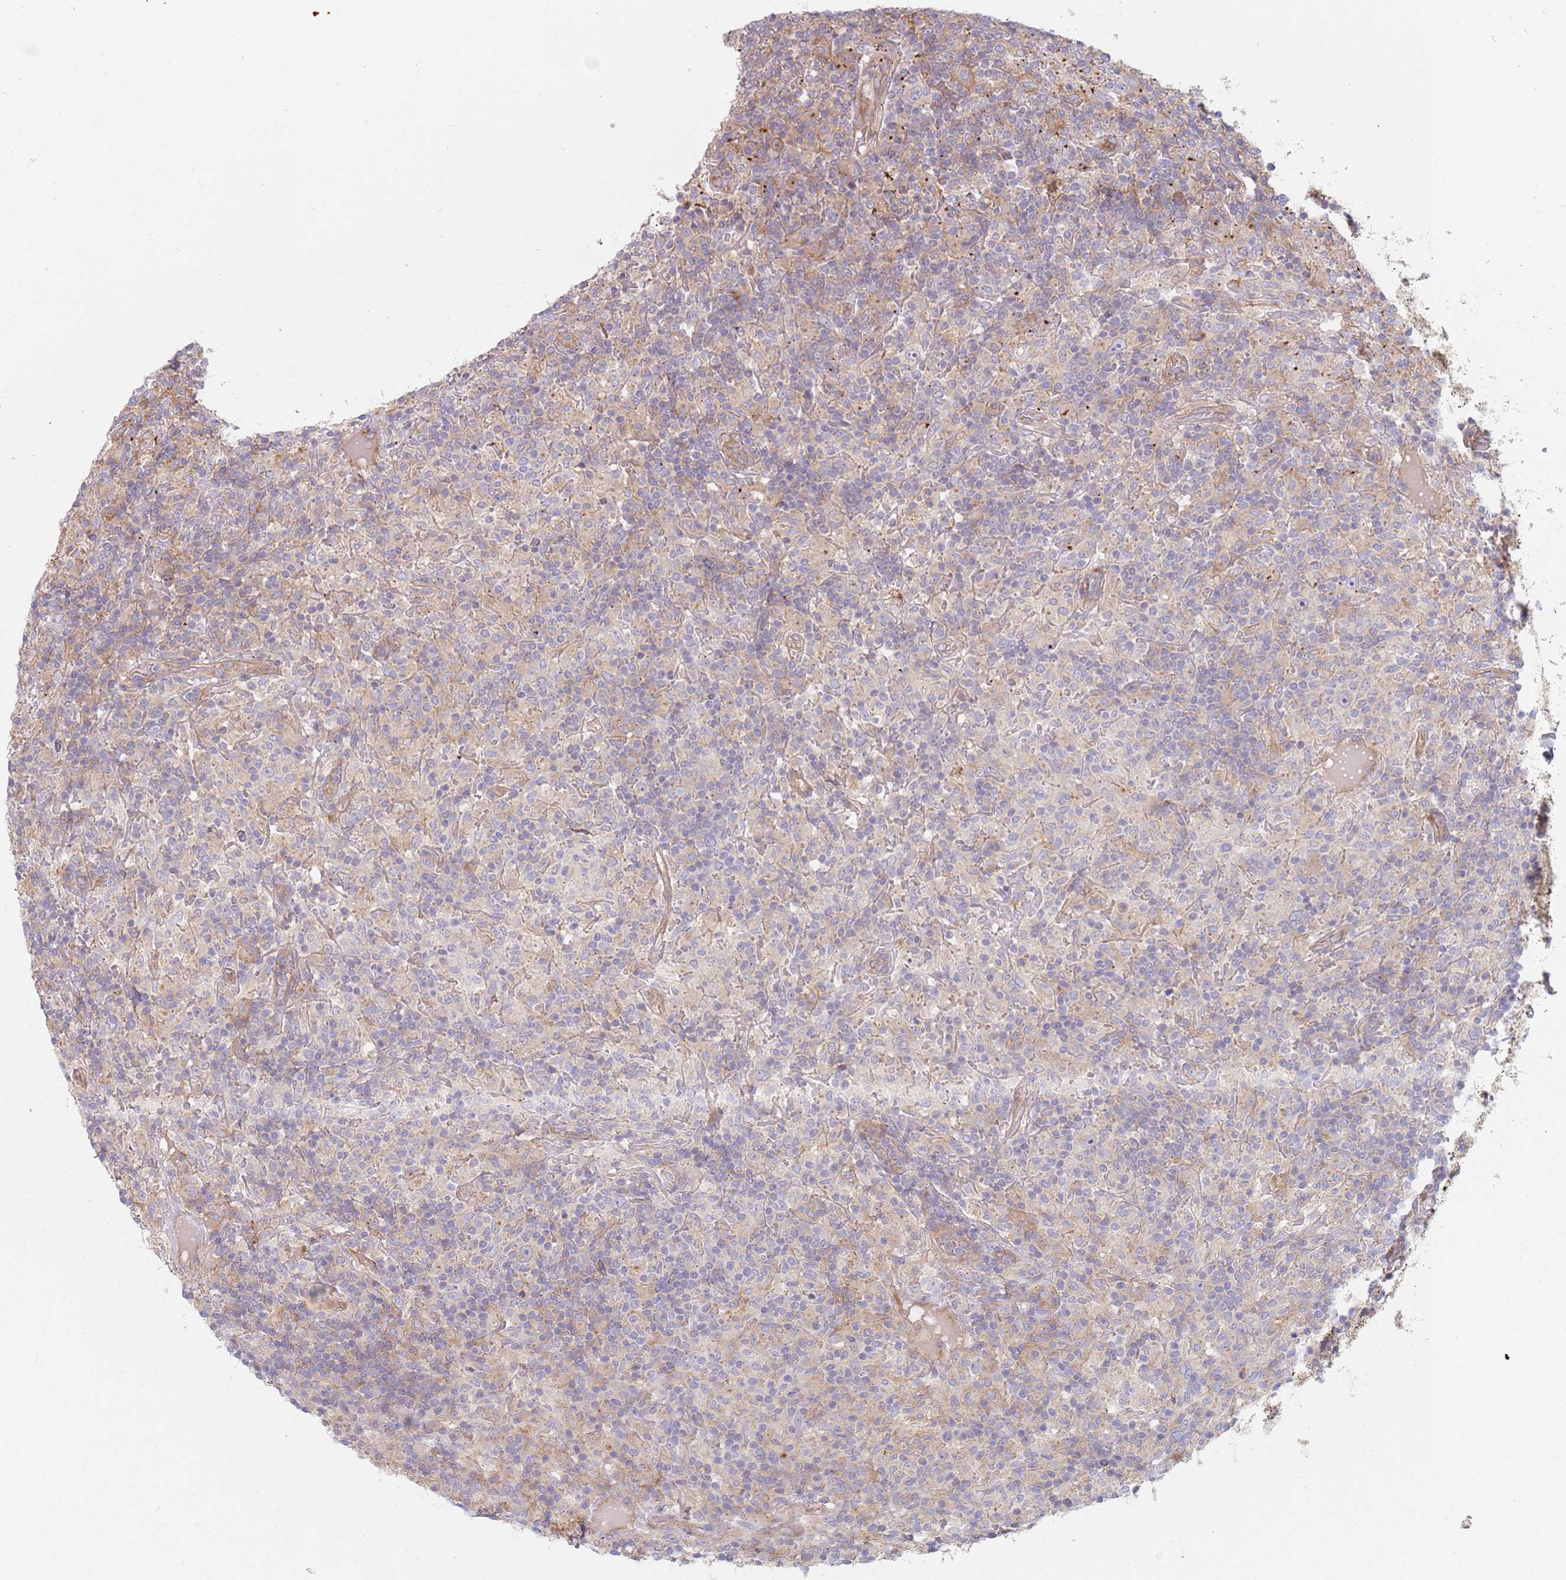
{"staining": {"intensity": "negative", "quantity": "none", "location": "none"}, "tissue": "lymphoma", "cell_type": "Tumor cells", "image_type": "cancer", "snomed": [{"axis": "morphology", "description": "Hodgkin's disease, NOS"}, {"axis": "topography", "description": "Lymph node"}], "caption": "Hodgkin's disease was stained to show a protein in brown. There is no significant expression in tumor cells.", "gene": "SPDL1", "patient": {"sex": "male", "age": 70}}